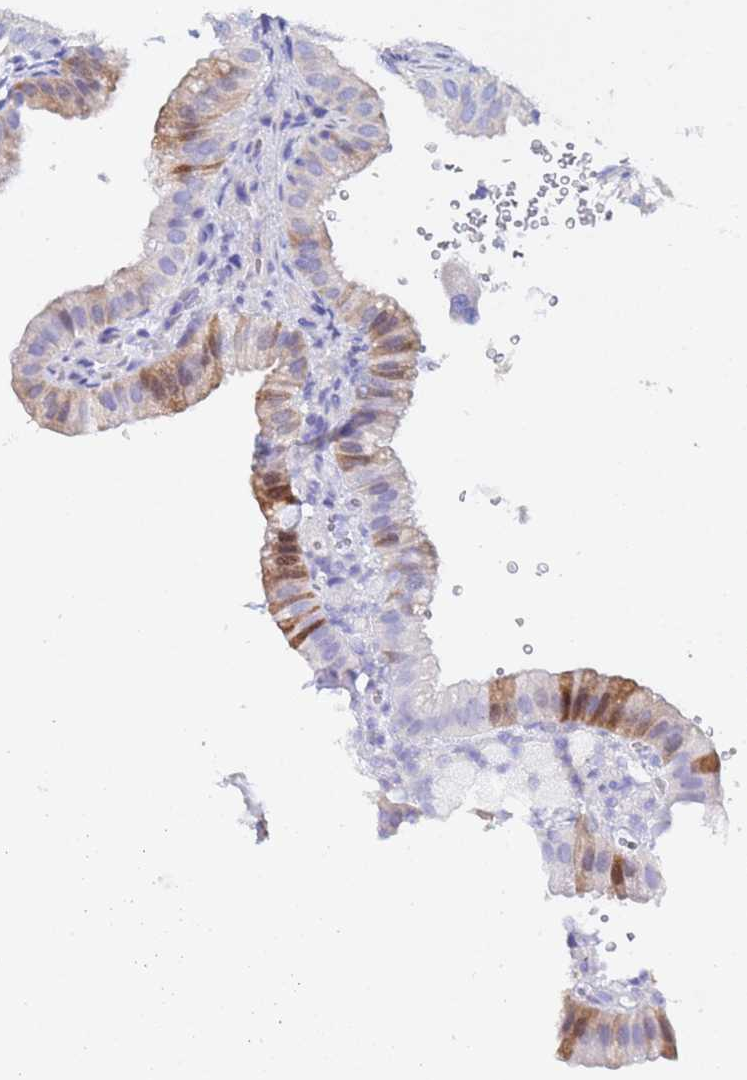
{"staining": {"intensity": "moderate", "quantity": "<25%", "location": "cytoplasmic/membranous,nuclear"}, "tissue": "gallbladder", "cell_type": "Glandular cells", "image_type": "normal", "snomed": [{"axis": "morphology", "description": "Normal tissue, NOS"}, {"axis": "topography", "description": "Gallbladder"}], "caption": "Immunohistochemistry (IHC) micrograph of benign gallbladder: human gallbladder stained using immunohistochemistry (IHC) demonstrates low levels of moderate protein expression localized specifically in the cytoplasmic/membranous,nuclear of glandular cells, appearing as a cytoplasmic/membranous,nuclear brown color.", "gene": "UBE2O", "patient": {"sex": "female", "age": 61}}